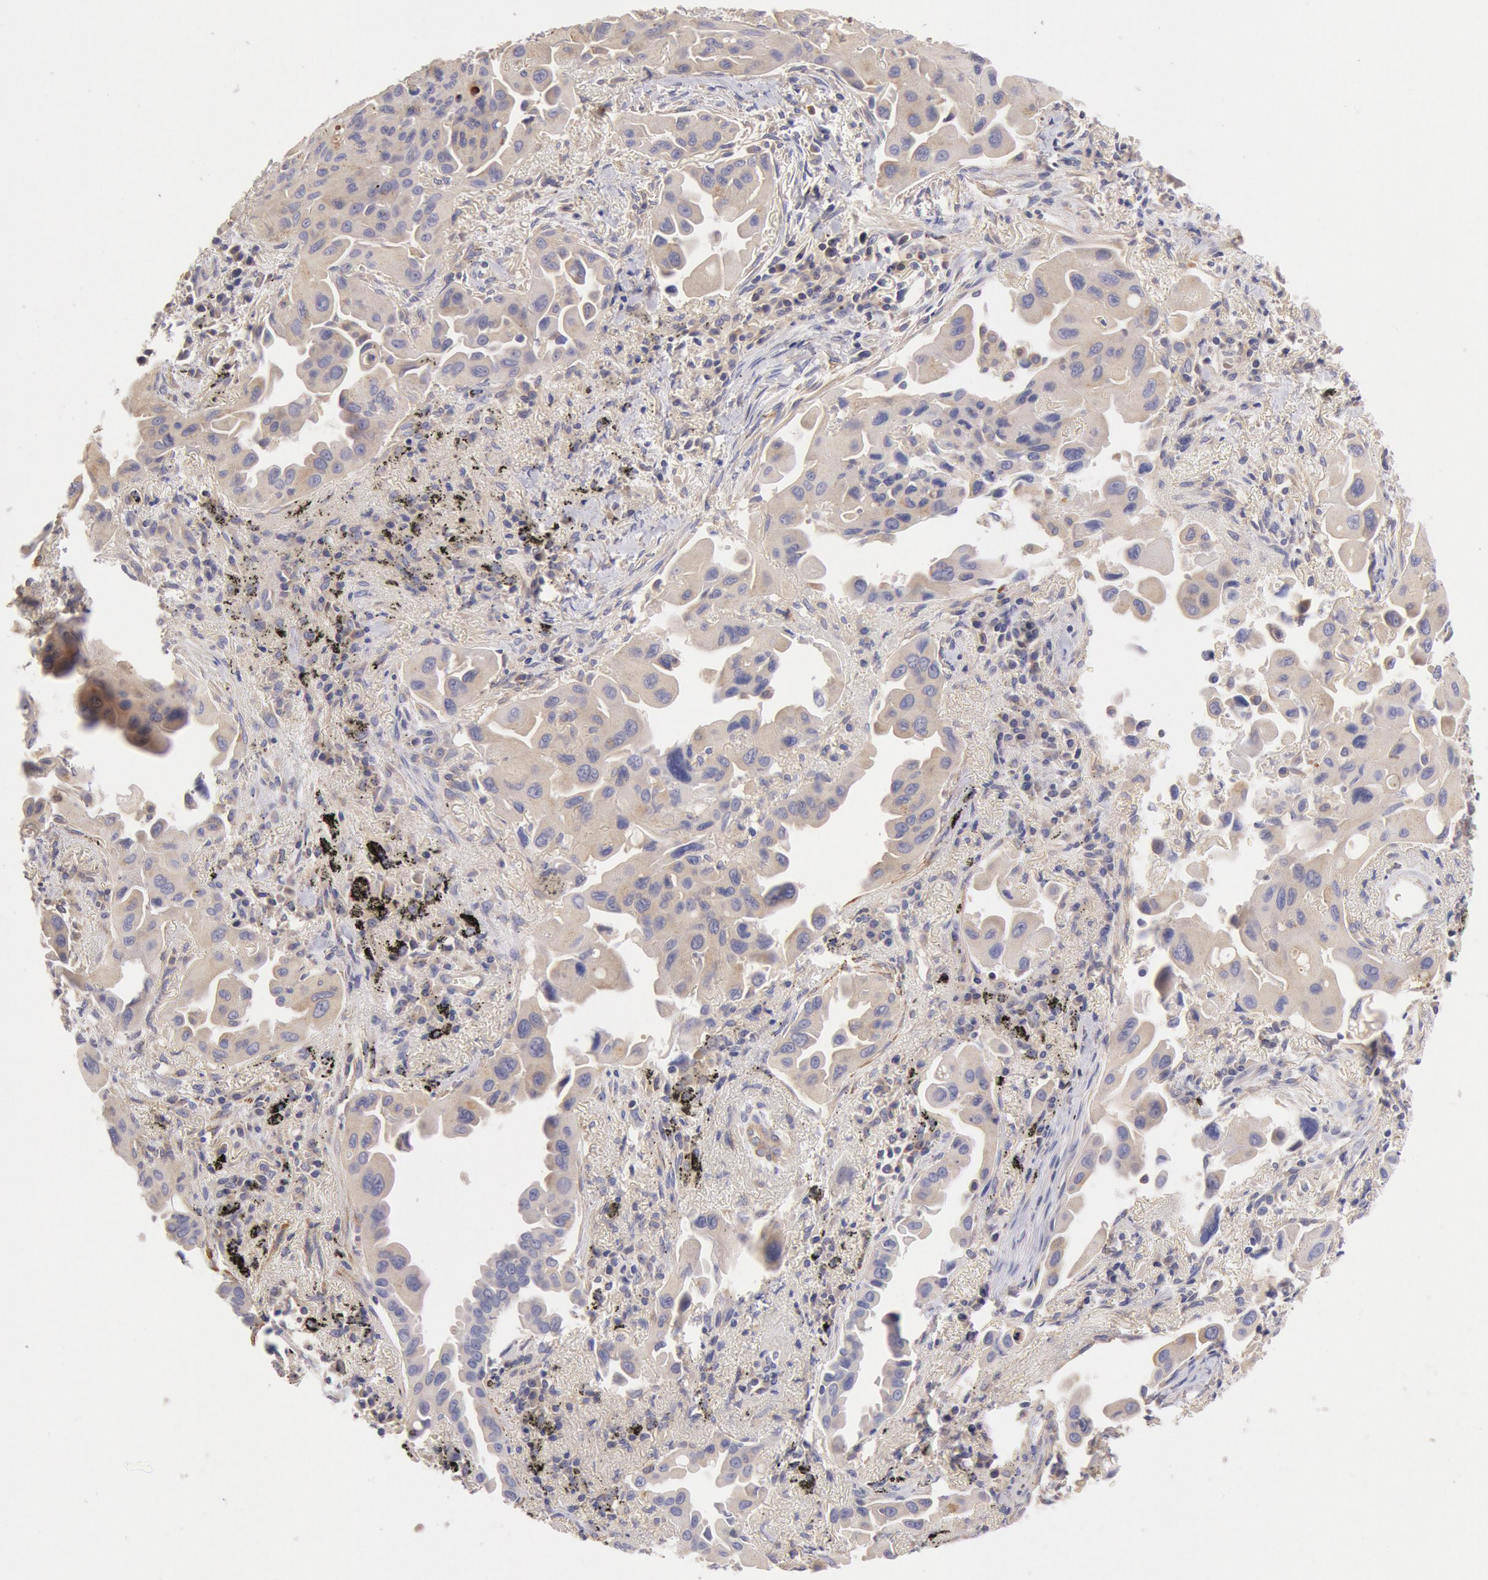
{"staining": {"intensity": "weak", "quantity": ">75%", "location": "cytoplasmic/membranous"}, "tissue": "lung cancer", "cell_type": "Tumor cells", "image_type": "cancer", "snomed": [{"axis": "morphology", "description": "Adenocarcinoma, NOS"}, {"axis": "topography", "description": "Lung"}], "caption": "Protein analysis of lung cancer tissue demonstrates weak cytoplasmic/membranous staining in about >75% of tumor cells. The protein is stained brown, and the nuclei are stained in blue (DAB (3,3'-diaminobenzidine) IHC with brightfield microscopy, high magnification).", "gene": "TMED8", "patient": {"sex": "male", "age": 68}}